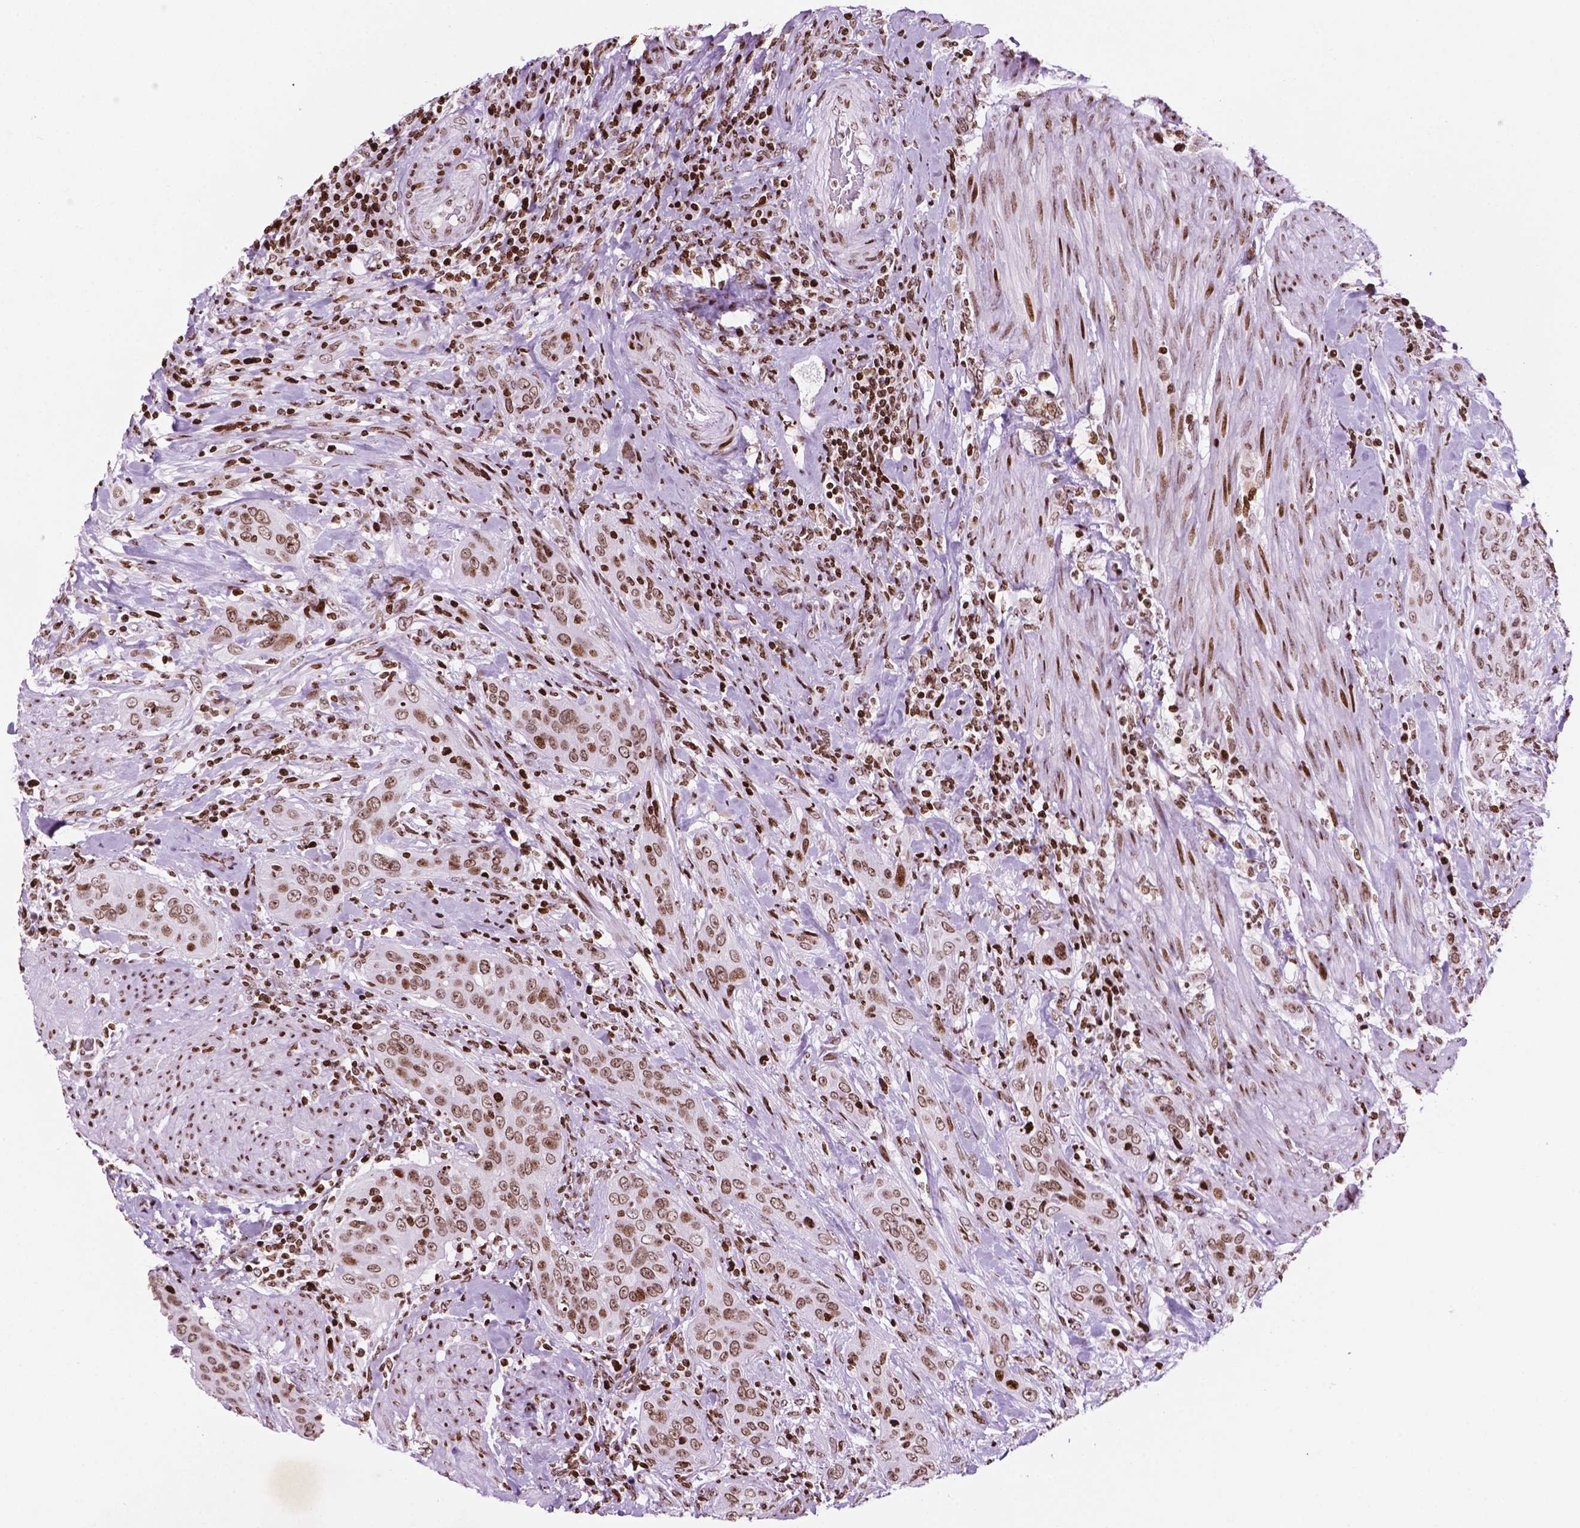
{"staining": {"intensity": "moderate", "quantity": ">75%", "location": "nuclear"}, "tissue": "urothelial cancer", "cell_type": "Tumor cells", "image_type": "cancer", "snomed": [{"axis": "morphology", "description": "Urothelial carcinoma, High grade"}, {"axis": "topography", "description": "Urinary bladder"}], "caption": "This image demonstrates immunohistochemistry (IHC) staining of human urothelial cancer, with medium moderate nuclear positivity in approximately >75% of tumor cells.", "gene": "TMEM250", "patient": {"sex": "male", "age": 82}}